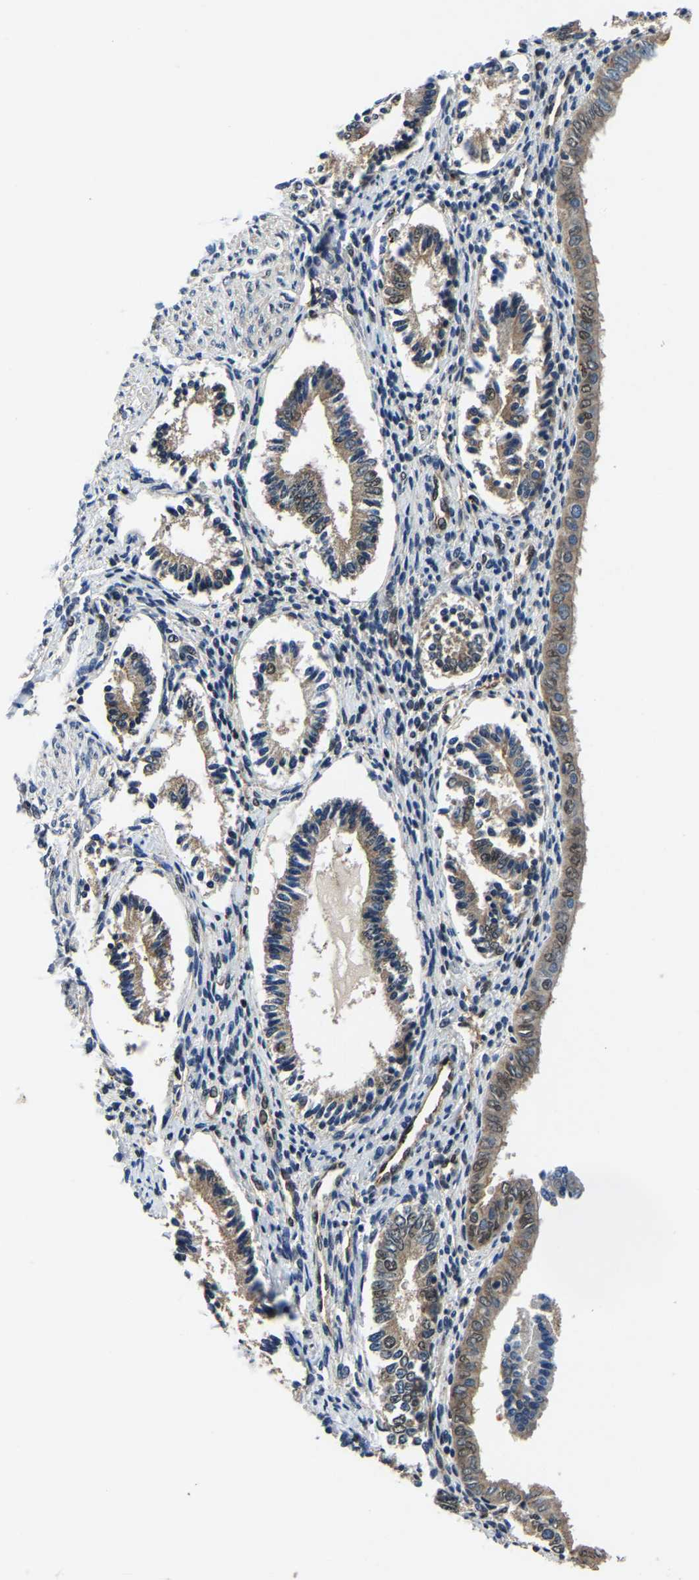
{"staining": {"intensity": "weak", "quantity": ">75%", "location": "nuclear"}, "tissue": "endometrium", "cell_type": "Cells in endometrial stroma", "image_type": "normal", "snomed": [{"axis": "morphology", "description": "Normal tissue, NOS"}, {"axis": "topography", "description": "Endometrium"}], "caption": "A high-resolution image shows immunohistochemistry (IHC) staining of benign endometrium, which reveals weak nuclear staining in approximately >75% of cells in endometrial stroma.", "gene": "DFFA", "patient": {"sex": "female", "age": 42}}